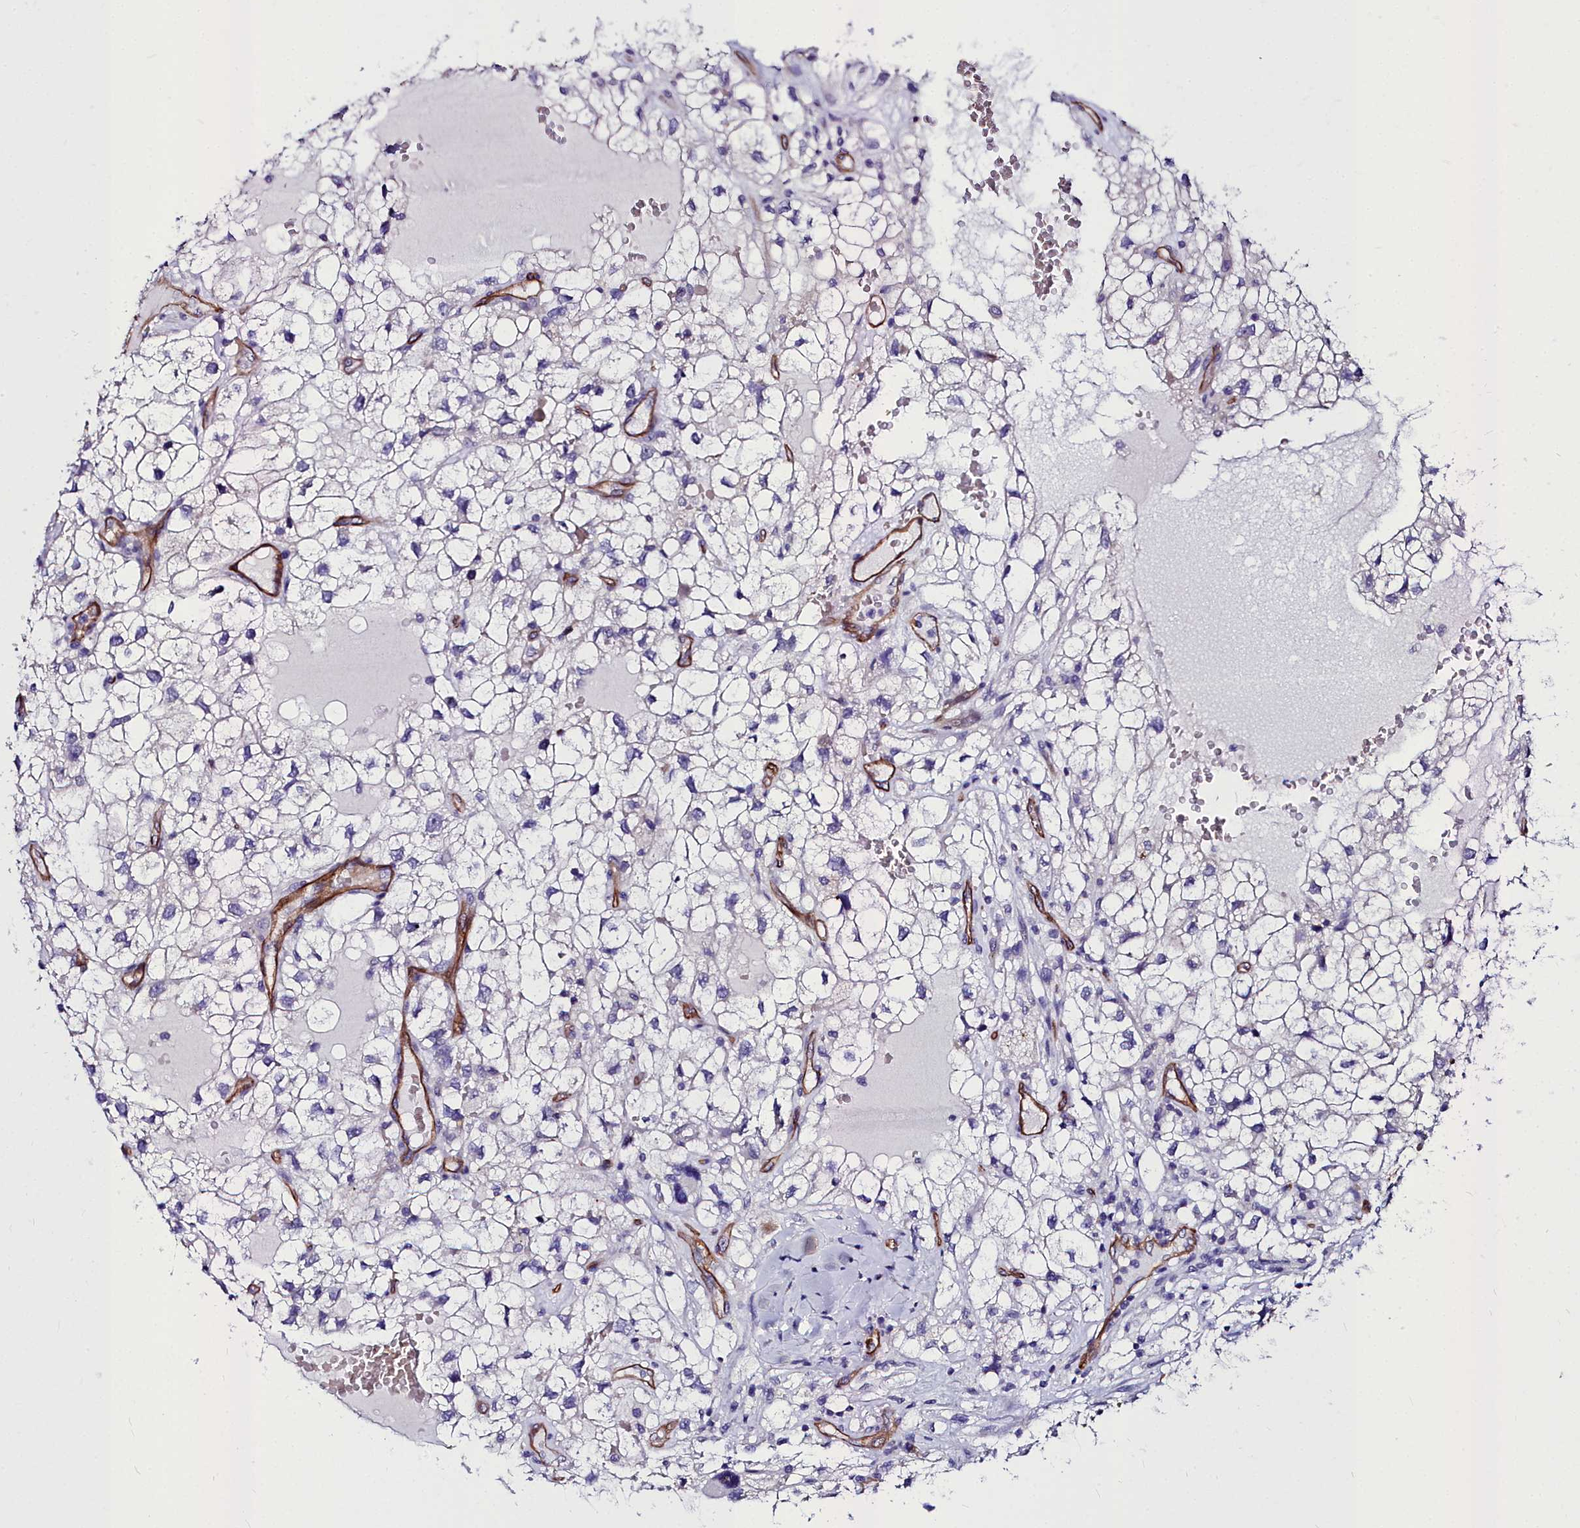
{"staining": {"intensity": "negative", "quantity": "none", "location": "none"}, "tissue": "renal cancer", "cell_type": "Tumor cells", "image_type": "cancer", "snomed": [{"axis": "morphology", "description": "Adenocarcinoma, NOS"}, {"axis": "topography", "description": "Kidney"}], "caption": "Photomicrograph shows no protein expression in tumor cells of renal cancer (adenocarcinoma) tissue.", "gene": "CYP4F11", "patient": {"sex": "male", "age": 59}}